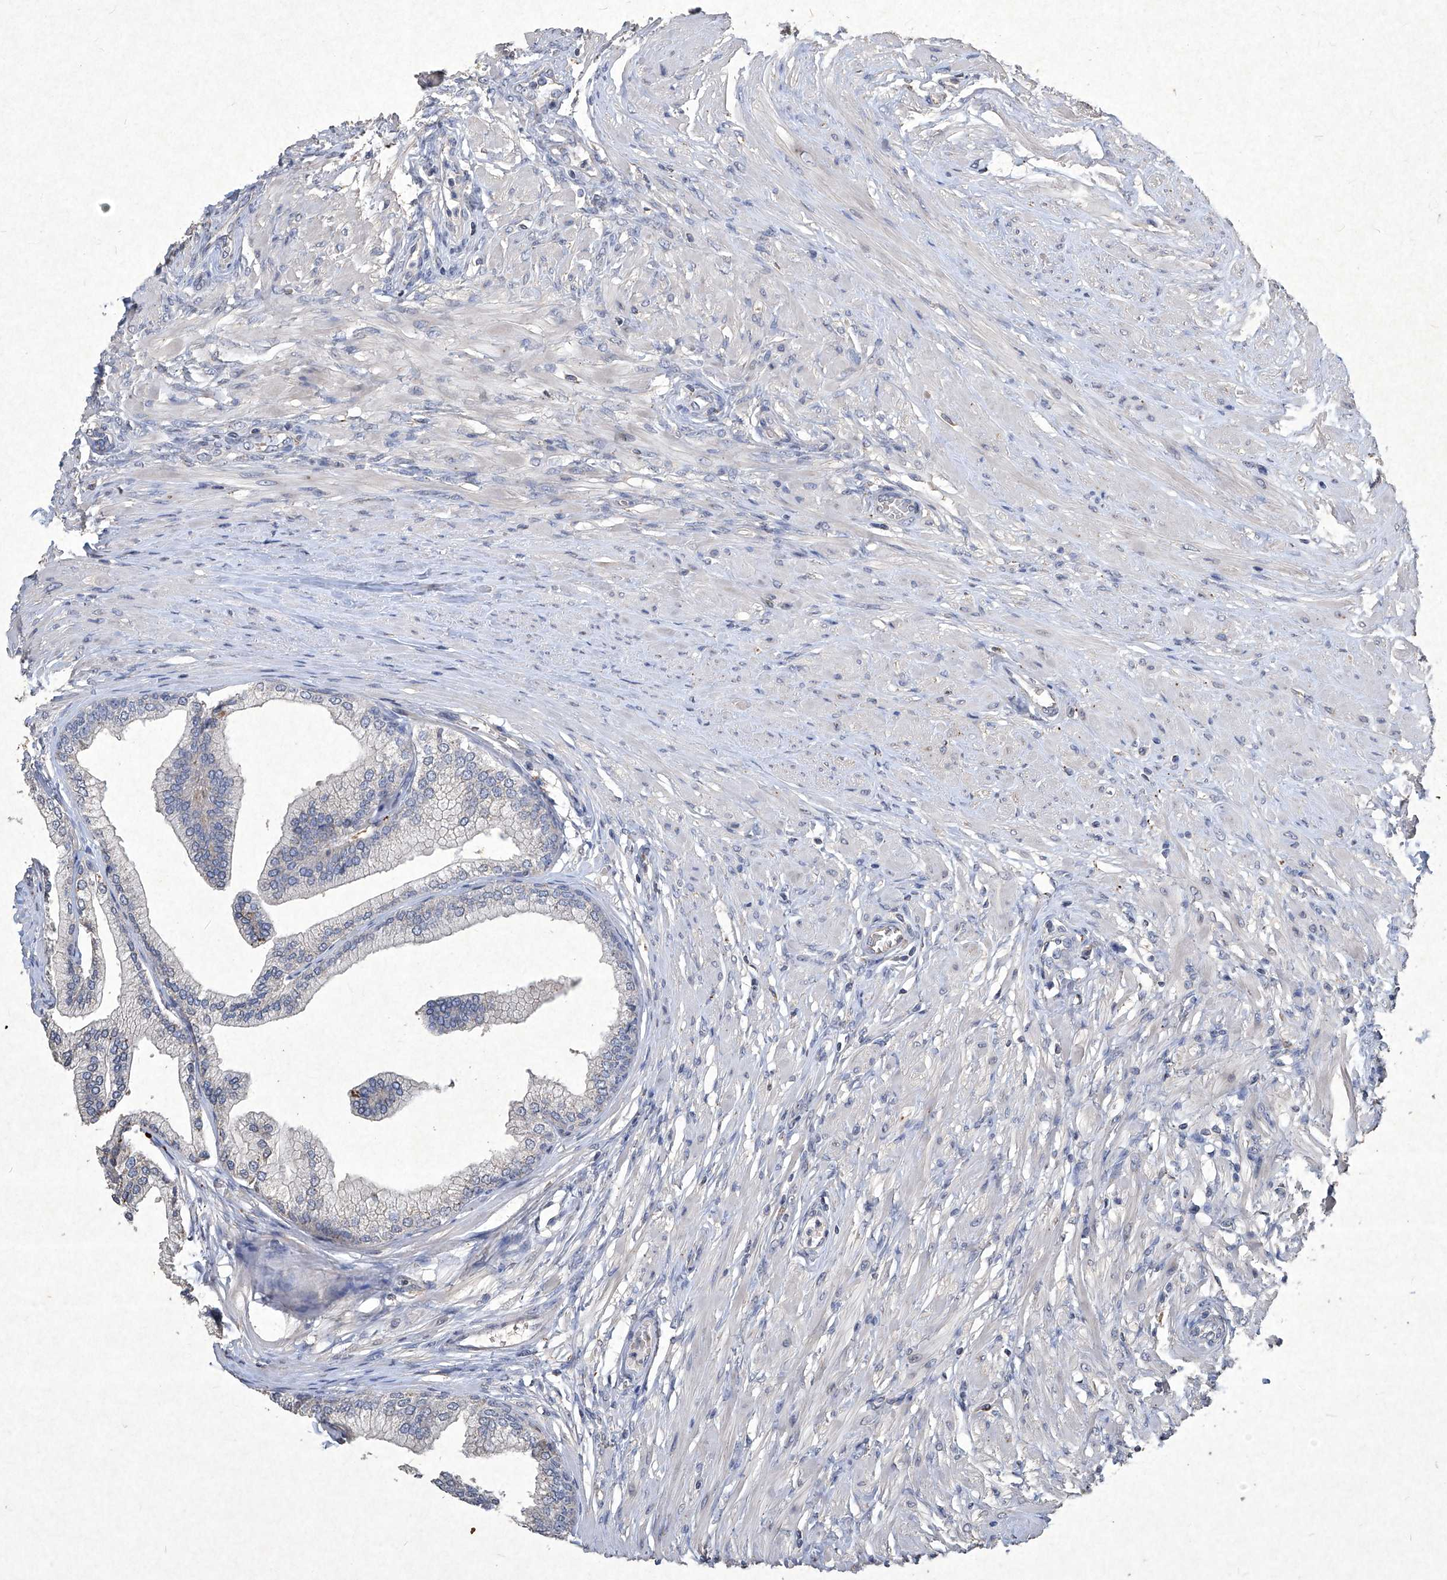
{"staining": {"intensity": "negative", "quantity": "none", "location": "none"}, "tissue": "prostate", "cell_type": "Glandular cells", "image_type": "normal", "snomed": [{"axis": "morphology", "description": "Normal tissue, NOS"}, {"axis": "morphology", "description": "Urothelial carcinoma, Low grade"}, {"axis": "topography", "description": "Urinary bladder"}, {"axis": "topography", "description": "Prostate"}], "caption": "There is no significant expression in glandular cells of prostate. Brightfield microscopy of immunohistochemistry (IHC) stained with DAB (brown) and hematoxylin (blue), captured at high magnification.", "gene": "MED16", "patient": {"sex": "male", "age": 60}}